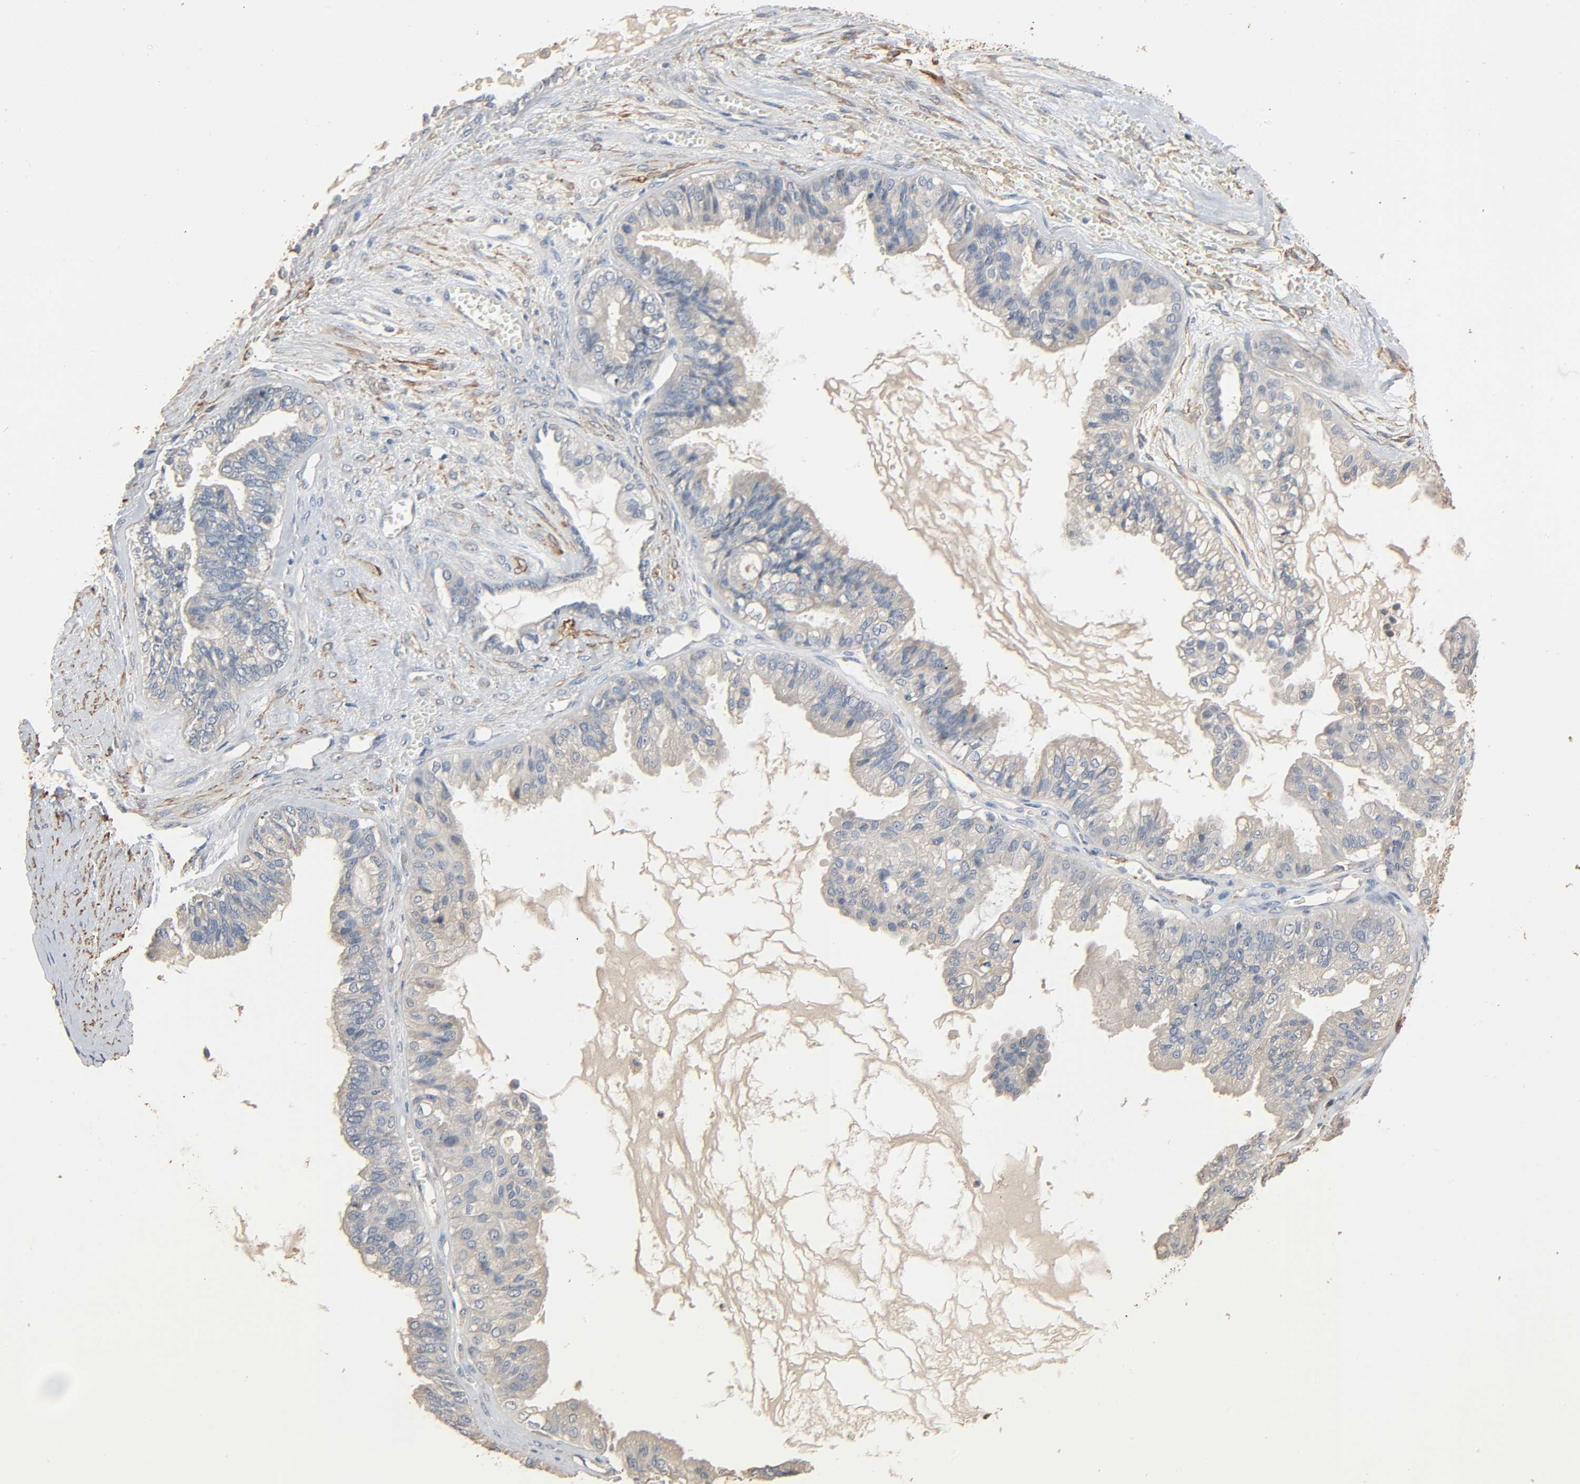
{"staining": {"intensity": "weak", "quantity": ">75%", "location": "cytoplasmic/membranous"}, "tissue": "ovarian cancer", "cell_type": "Tumor cells", "image_type": "cancer", "snomed": [{"axis": "morphology", "description": "Carcinoma, NOS"}, {"axis": "morphology", "description": "Carcinoma, endometroid"}, {"axis": "topography", "description": "Ovary"}], "caption": "Ovarian cancer (endometroid carcinoma) stained with DAB (3,3'-diaminobenzidine) immunohistochemistry (IHC) shows low levels of weak cytoplasmic/membranous positivity in about >75% of tumor cells. The protein is shown in brown color, while the nuclei are stained blue.", "gene": "GSTA3", "patient": {"sex": "female", "age": 50}}